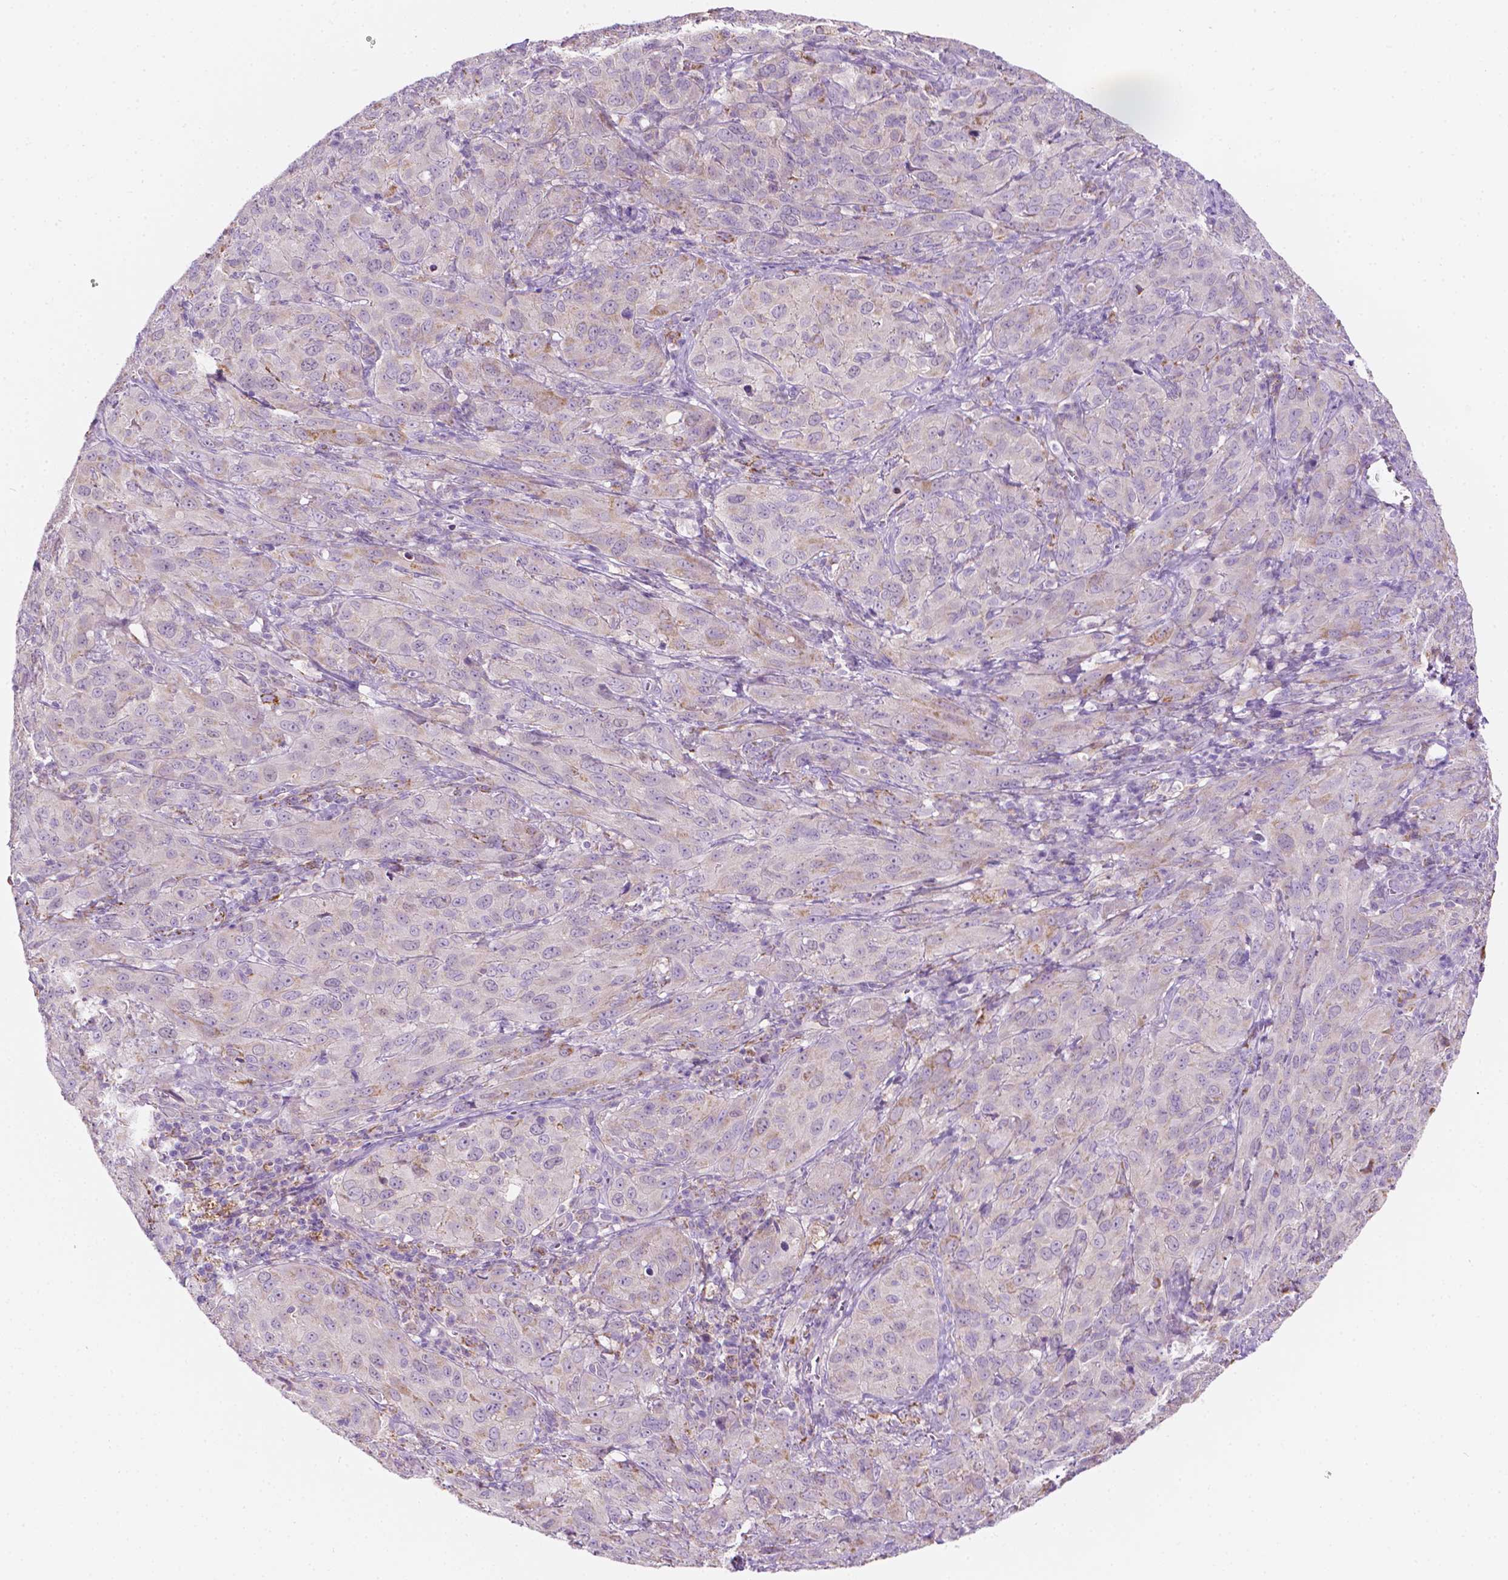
{"staining": {"intensity": "negative", "quantity": "none", "location": "none"}, "tissue": "cervical cancer", "cell_type": "Tumor cells", "image_type": "cancer", "snomed": [{"axis": "morphology", "description": "Normal tissue, NOS"}, {"axis": "morphology", "description": "Squamous cell carcinoma, NOS"}, {"axis": "topography", "description": "Cervix"}], "caption": "Cervical squamous cell carcinoma stained for a protein using immunohistochemistry shows no positivity tumor cells.", "gene": "NOS1AP", "patient": {"sex": "female", "age": 51}}